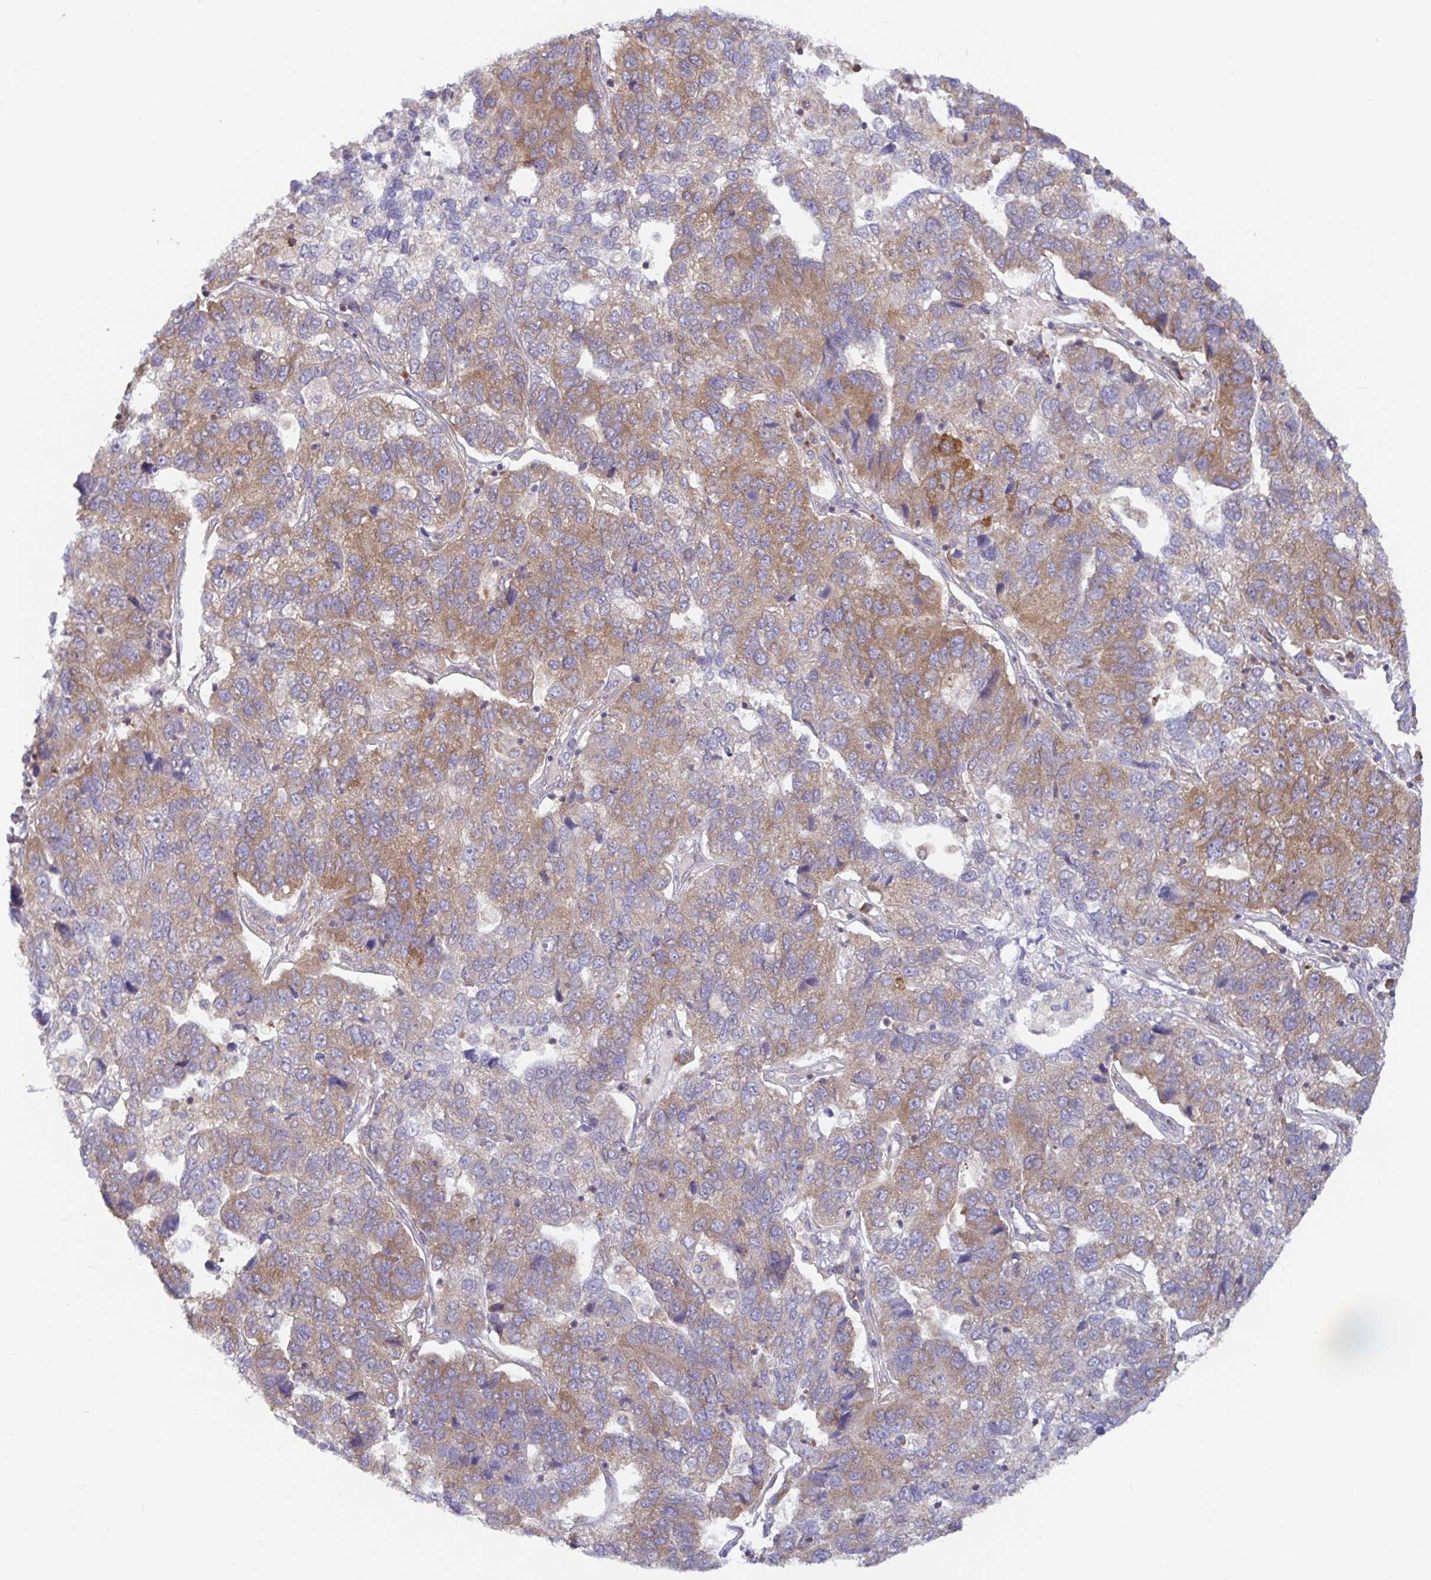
{"staining": {"intensity": "weak", "quantity": ">75%", "location": "cytoplasmic/membranous"}, "tissue": "pancreatic cancer", "cell_type": "Tumor cells", "image_type": "cancer", "snomed": [{"axis": "morphology", "description": "Adenocarcinoma, NOS"}, {"axis": "topography", "description": "Pancreas"}], "caption": "A low amount of weak cytoplasmic/membranous expression is identified in approximately >75% of tumor cells in pancreatic cancer tissue. (DAB = brown stain, brightfield microscopy at high magnification).", "gene": "LARP1", "patient": {"sex": "female", "age": 61}}